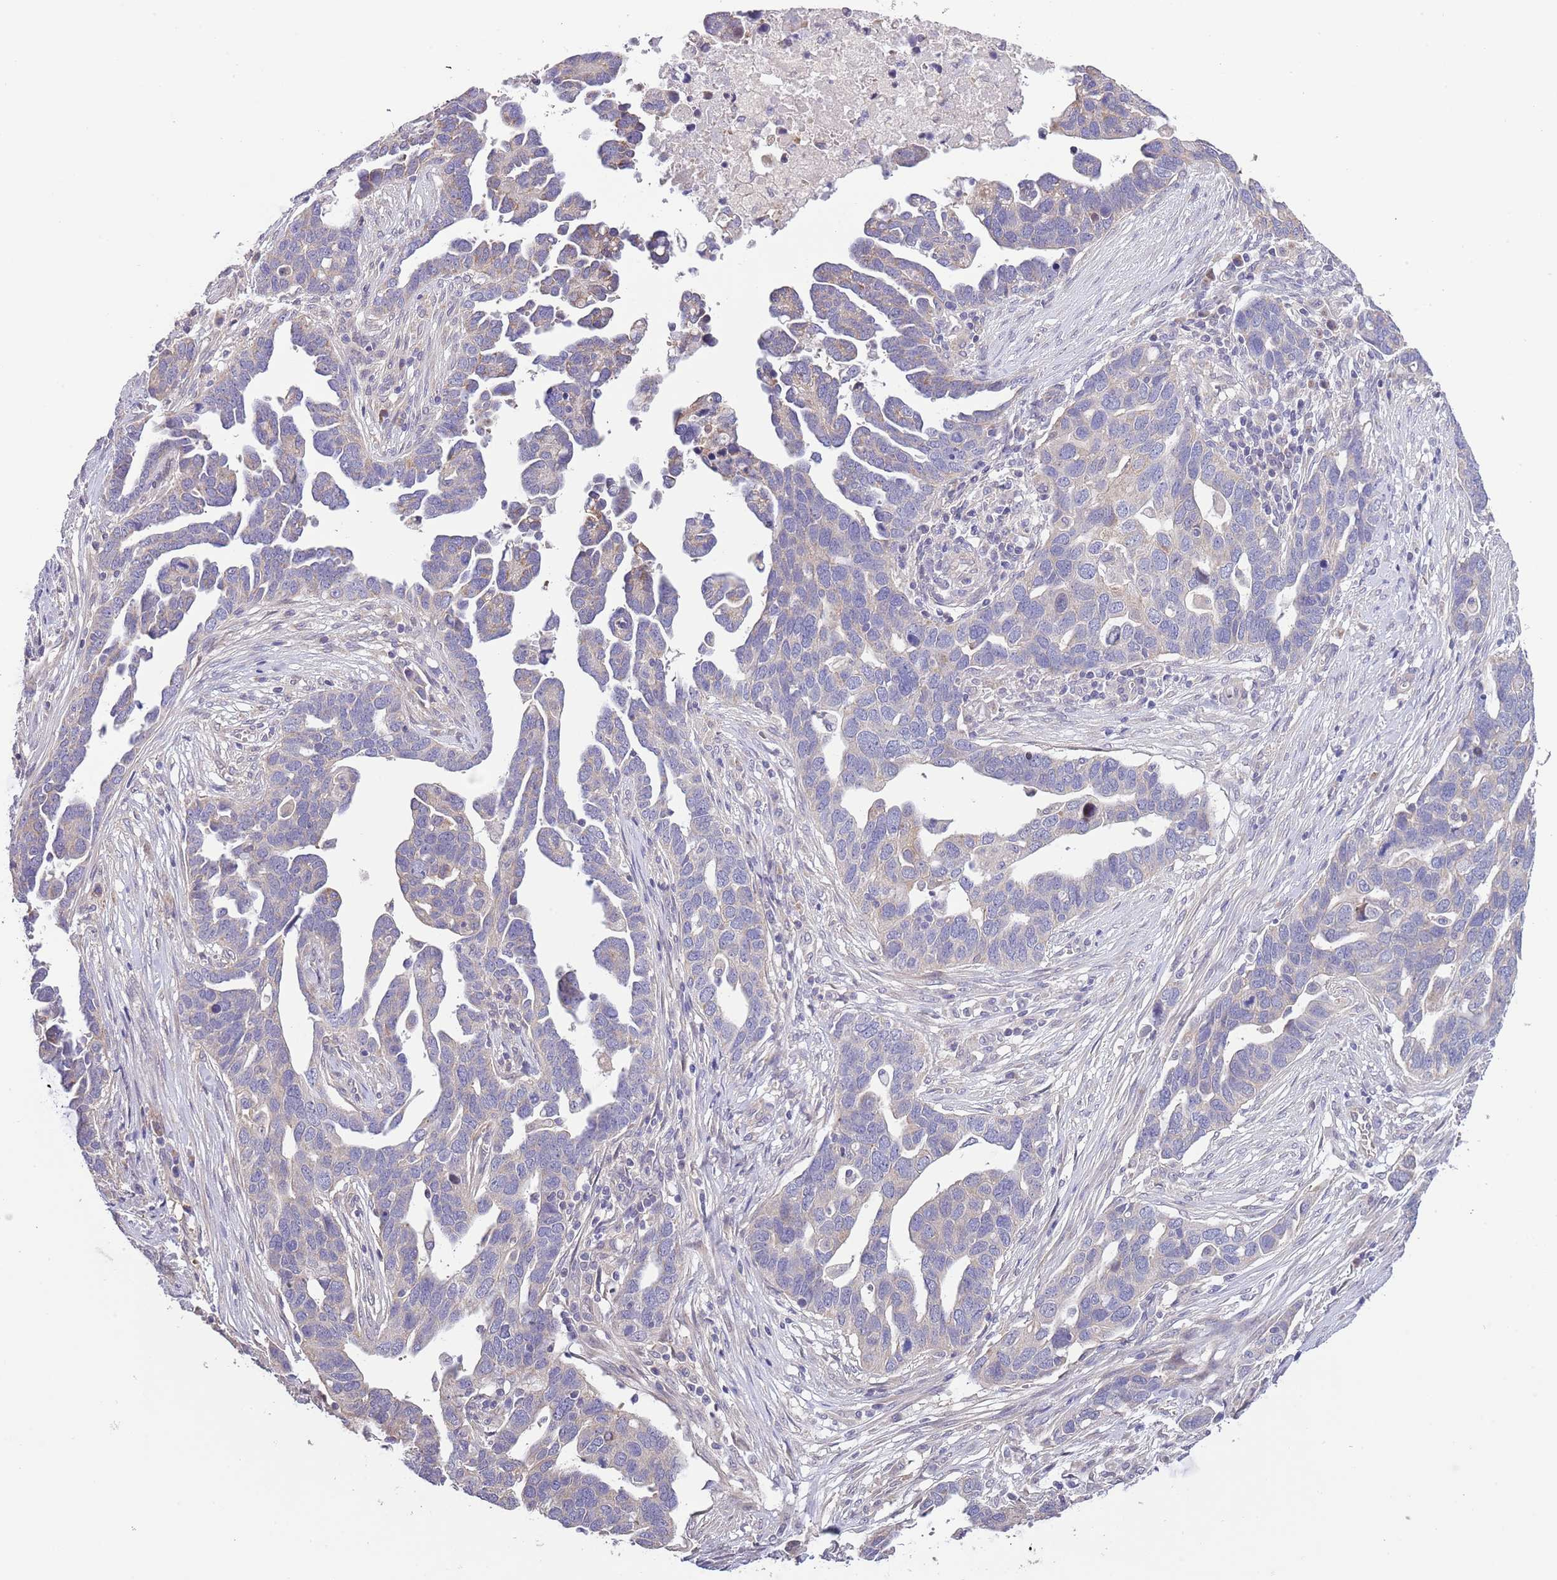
{"staining": {"intensity": "negative", "quantity": "none", "location": "none"}, "tissue": "ovarian cancer", "cell_type": "Tumor cells", "image_type": "cancer", "snomed": [{"axis": "morphology", "description": "Cystadenocarcinoma, serous, NOS"}, {"axis": "topography", "description": "Ovary"}], "caption": "The immunohistochemistry (IHC) histopathology image has no significant positivity in tumor cells of ovarian cancer tissue.", "gene": "LIPJ", "patient": {"sex": "female", "age": 54}}